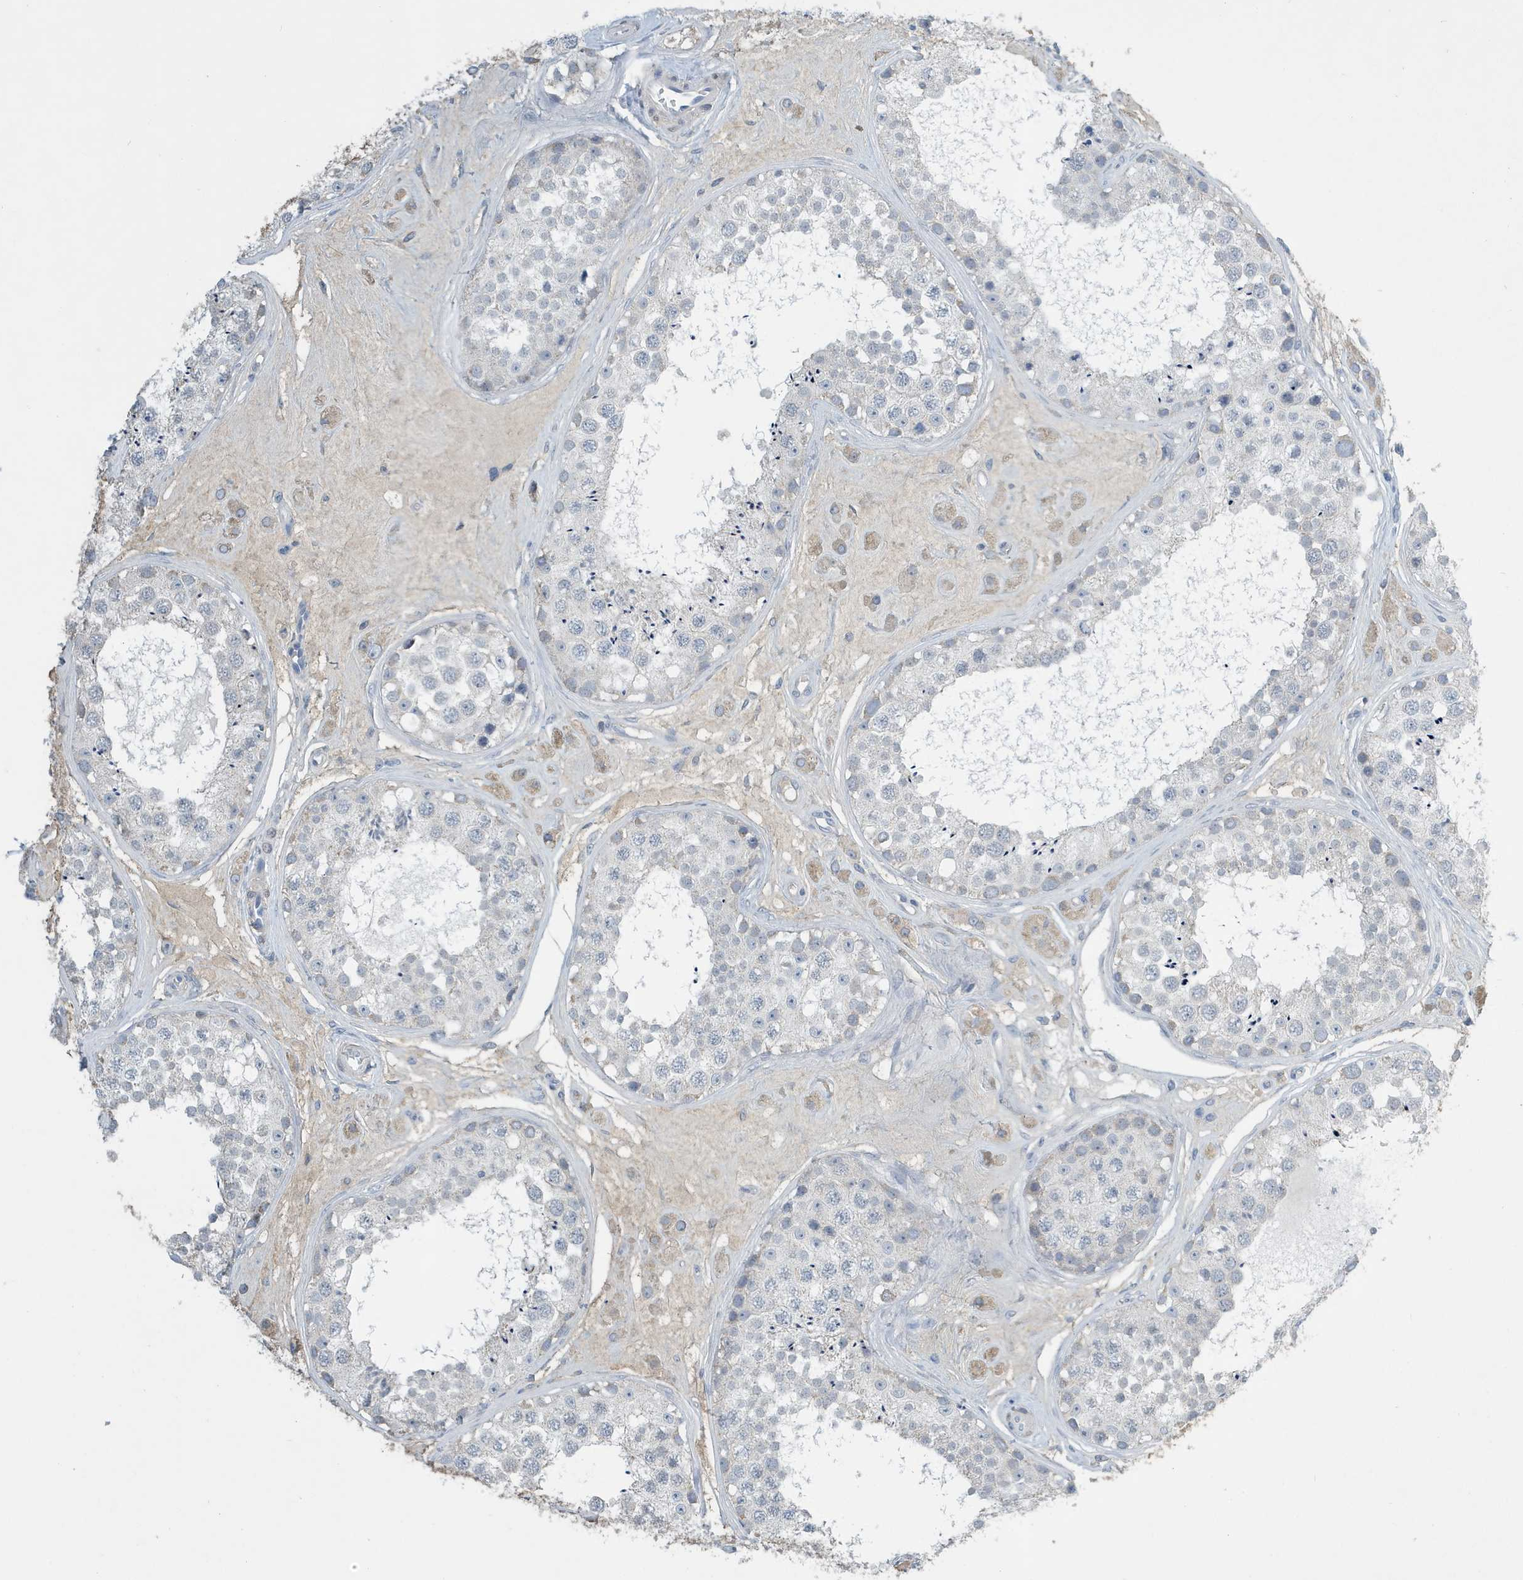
{"staining": {"intensity": "negative", "quantity": "none", "location": "none"}, "tissue": "testis", "cell_type": "Cells in seminiferous ducts", "image_type": "normal", "snomed": [{"axis": "morphology", "description": "Normal tissue, NOS"}, {"axis": "topography", "description": "Testis"}], "caption": "High magnification brightfield microscopy of unremarkable testis stained with DAB (brown) and counterstained with hematoxylin (blue): cells in seminiferous ducts show no significant expression.", "gene": "UGT2B4", "patient": {"sex": "male", "age": 25}}